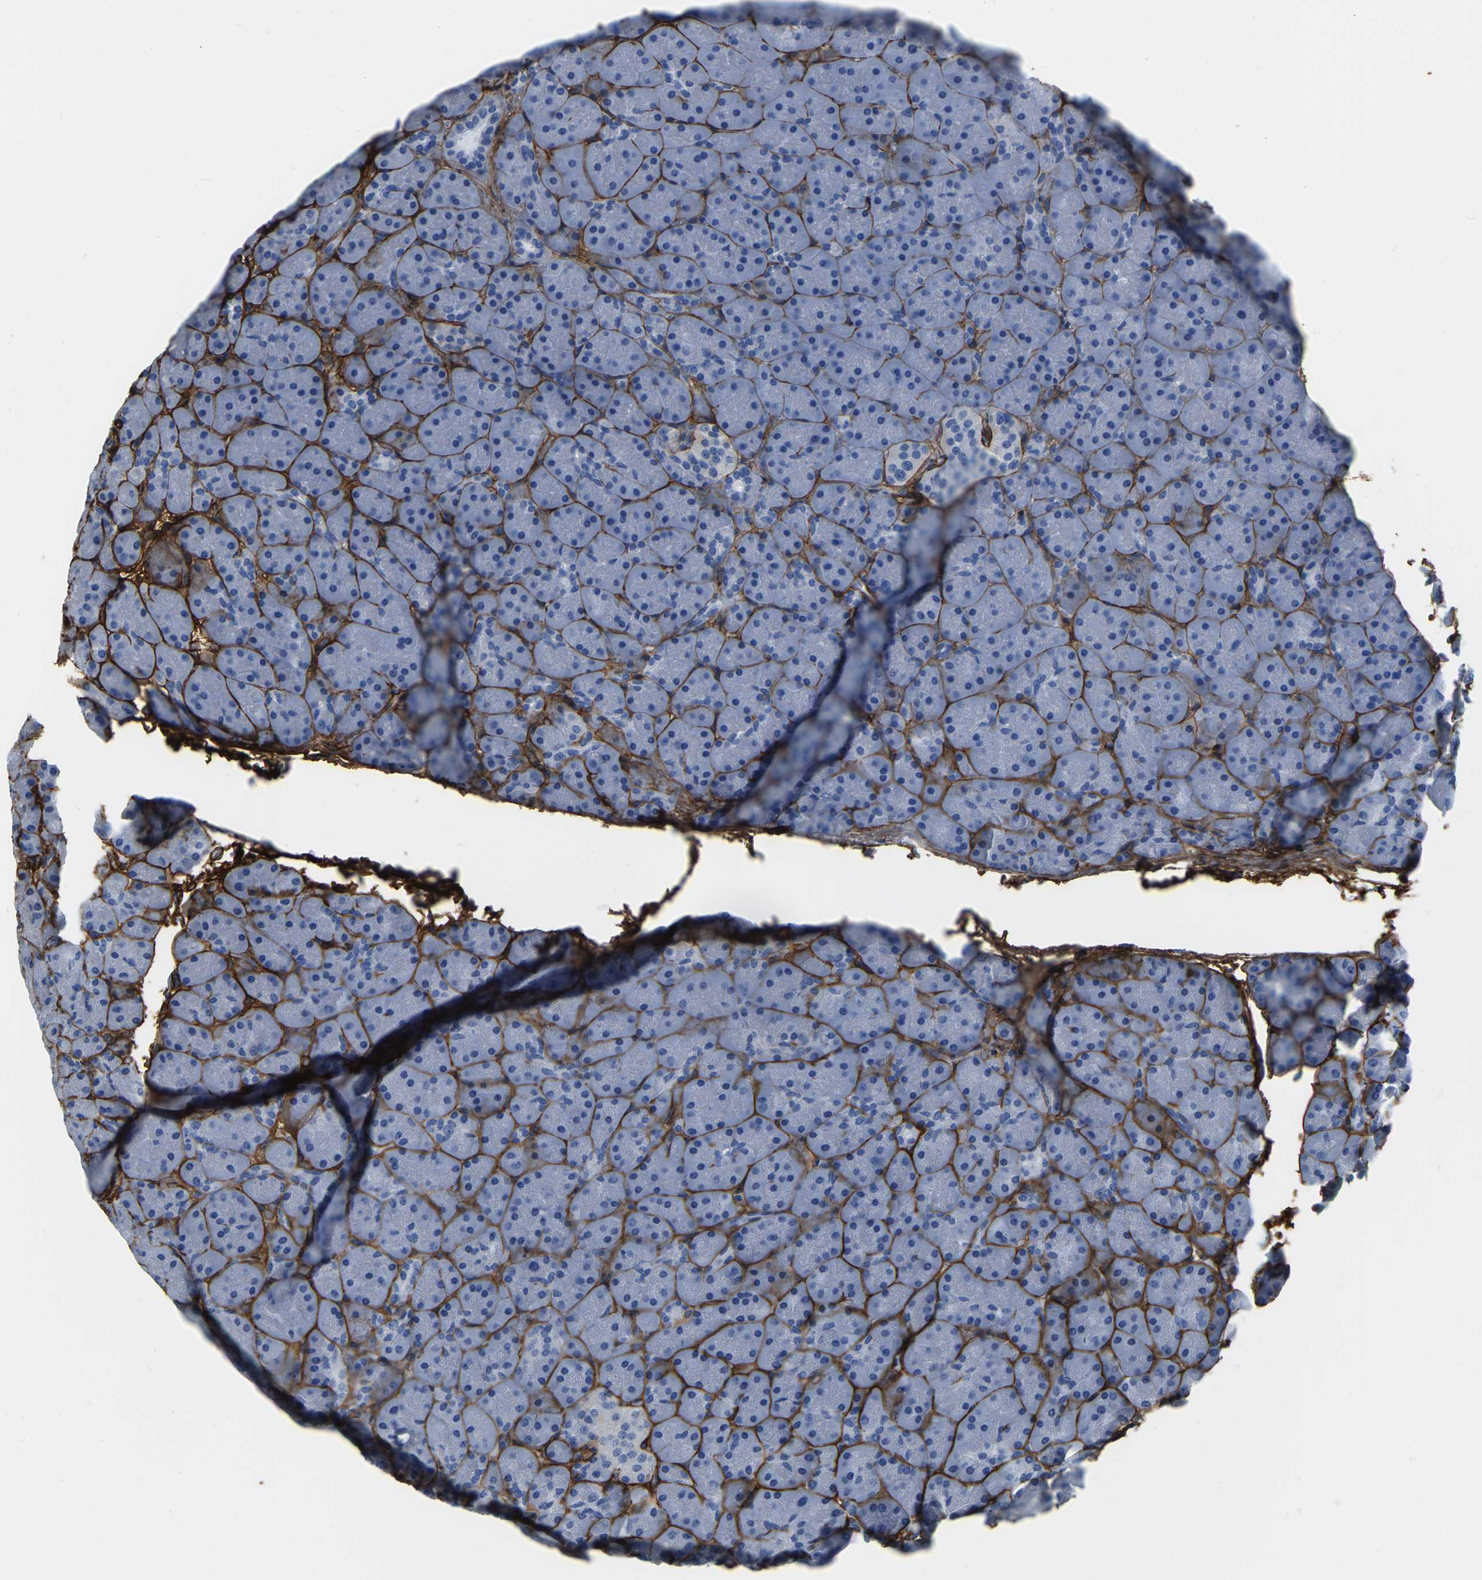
{"staining": {"intensity": "negative", "quantity": "none", "location": "none"}, "tissue": "pancreas", "cell_type": "Exocrine glandular cells", "image_type": "normal", "snomed": [{"axis": "morphology", "description": "Normal tissue, NOS"}, {"axis": "topography", "description": "Pancreas"}], "caption": "This is an IHC image of normal human pancreas. There is no positivity in exocrine glandular cells.", "gene": "COL6A1", "patient": {"sex": "male", "age": 66}}